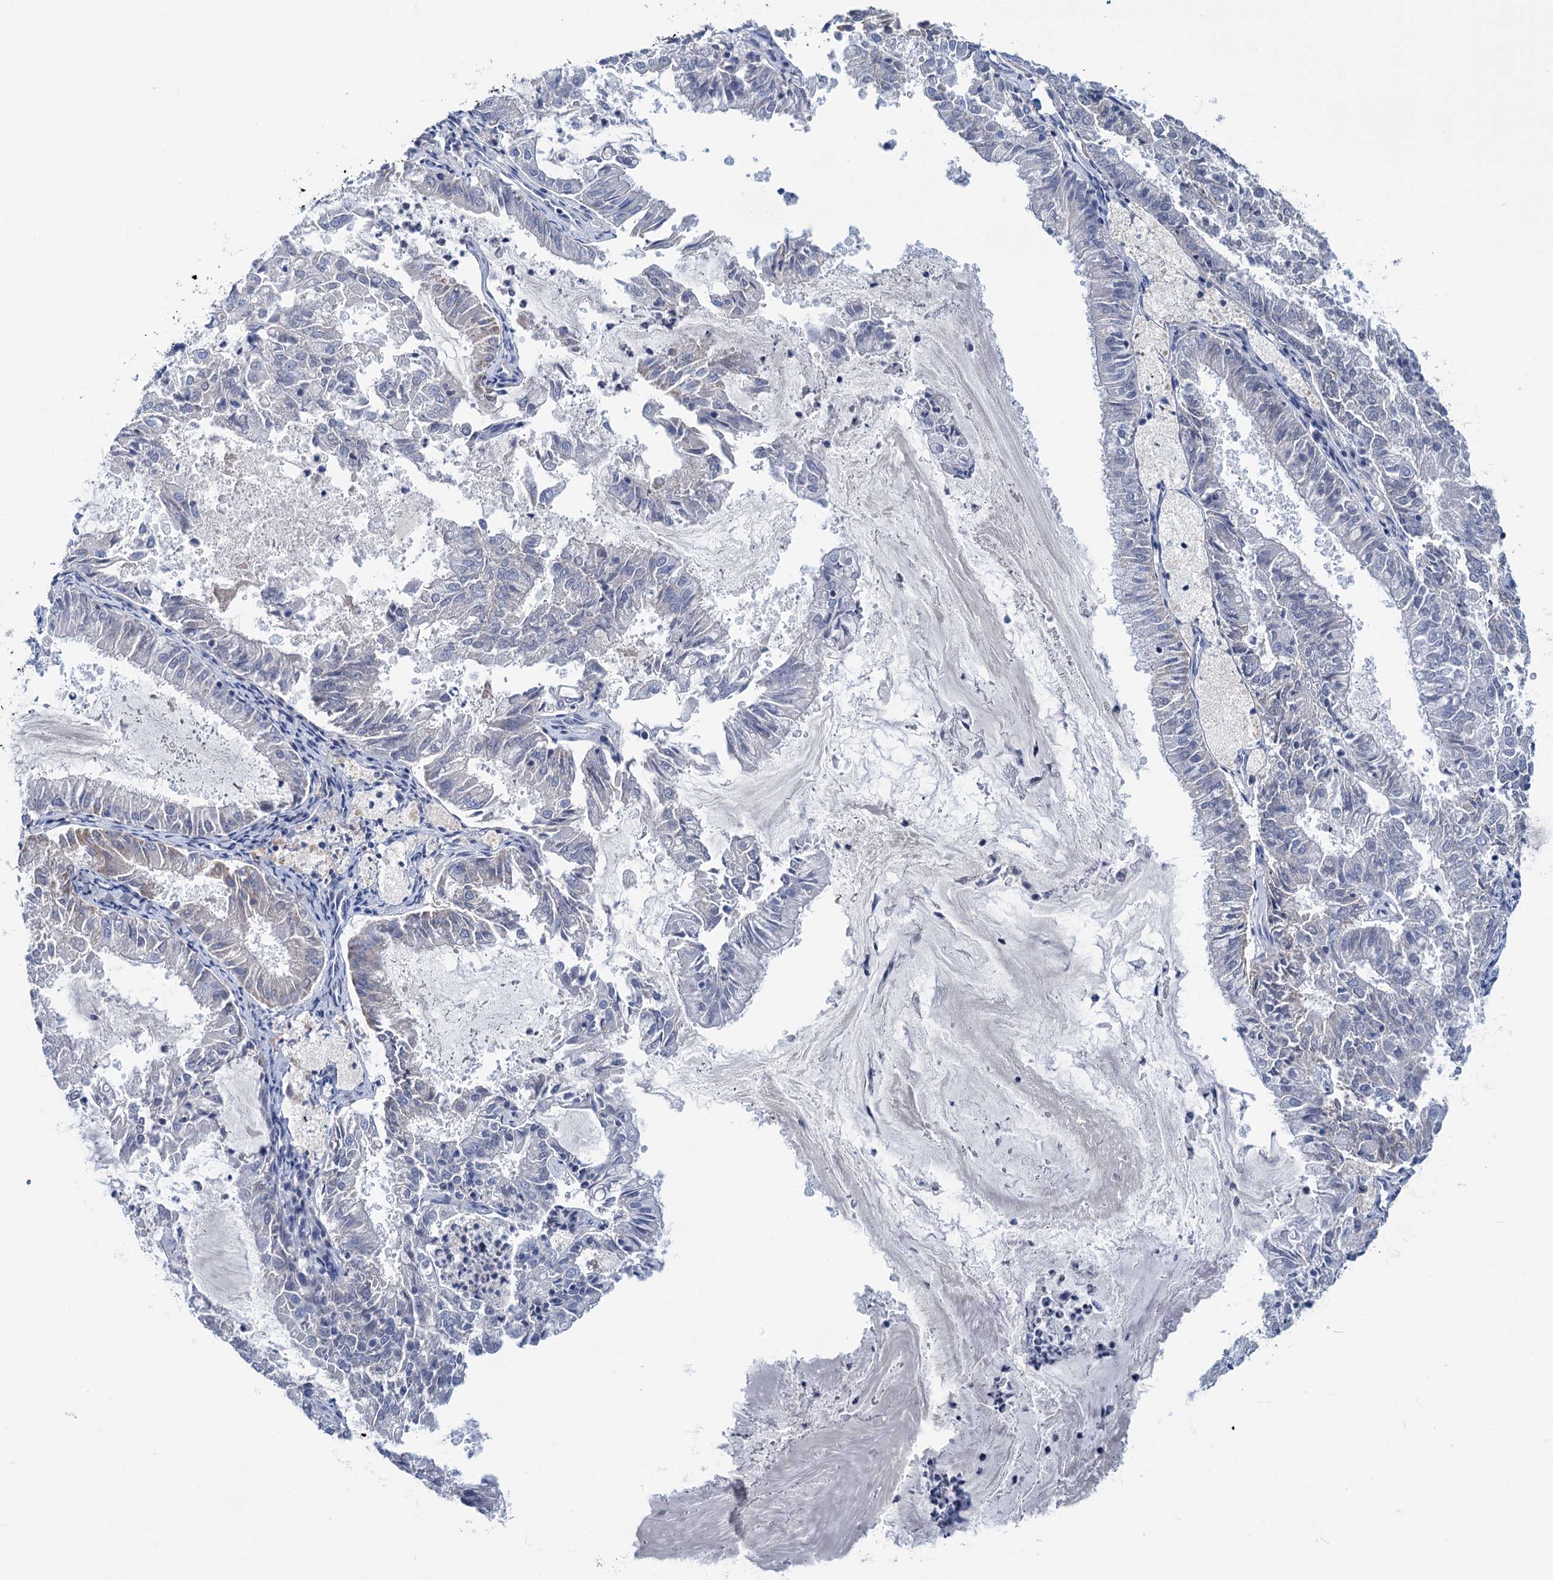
{"staining": {"intensity": "negative", "quantity": "none", "location": "none"}, "tissue": "endometrial cancer", "cell_type": "Tumor cells", "image_type": "cancer", "snomed": [{"axis": "morphology", "description": "Adenocarcinoma, NOS"}, {"axis": "topography", "description": "Endometrium"}], "caption": "IHC histopathology image of neoplastic tissue: human endometrial adenocarcinoma stained with DAB (3,3'-diaminobenzidine) shows no significant protein expression in tumor cells.", "gene": "CHDH", "patient": {"sex": "female", "age": 57}}